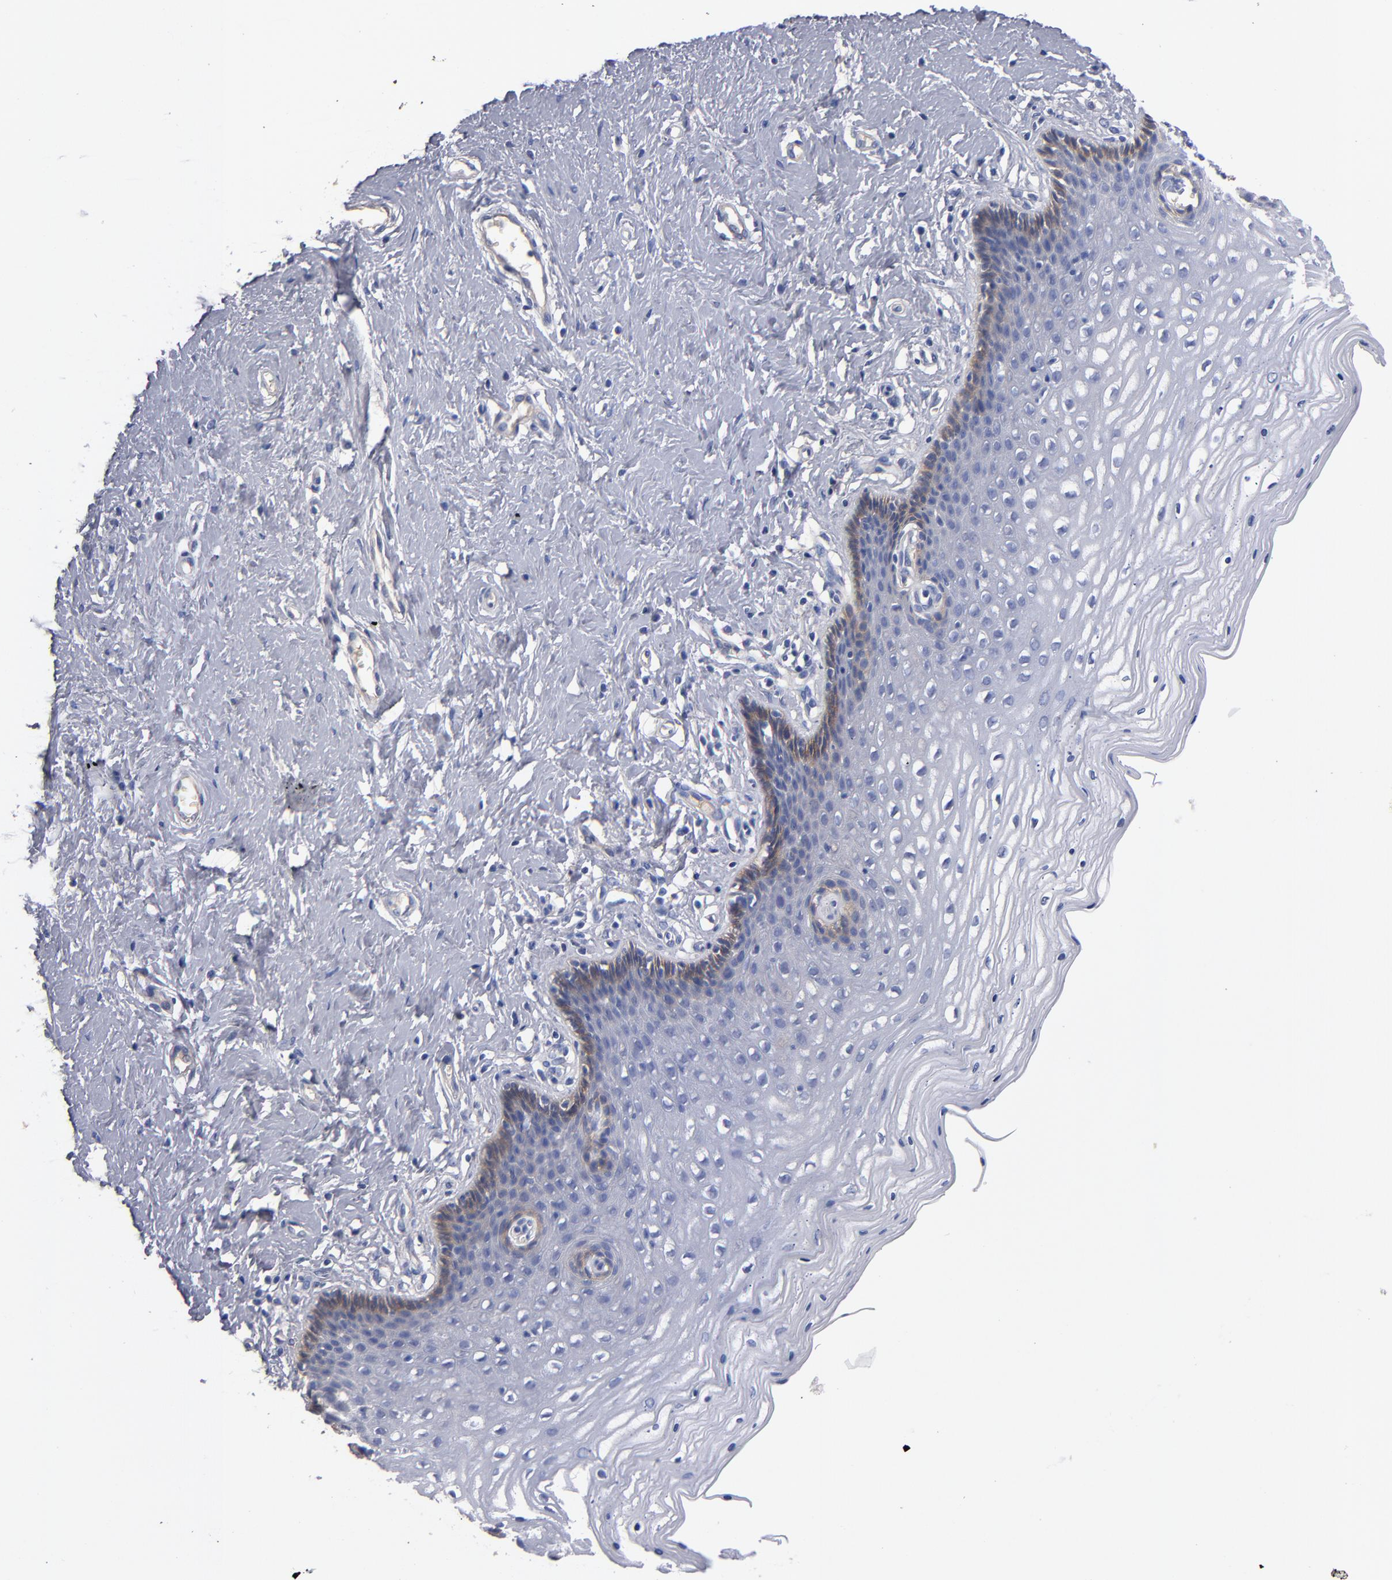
{"staining": {"intensity": "negative", "quantity": "none", "location": "none"}, "tissue": "cervix", "cell_type": "Glandular cells", "image_type": "normal", "snomed": [{"axis": "morphology", "description": "Normal tissue, NOS"}, {"axis": "topography", "description": "Cervix"}], "caption": "A high-resolution histopathology image shows IHC staining of normal cervix, which exhibits no significant positivity in glandular cells.", "gene": "PLSCR4", "patient": {"sex": "female", "age": 39}}